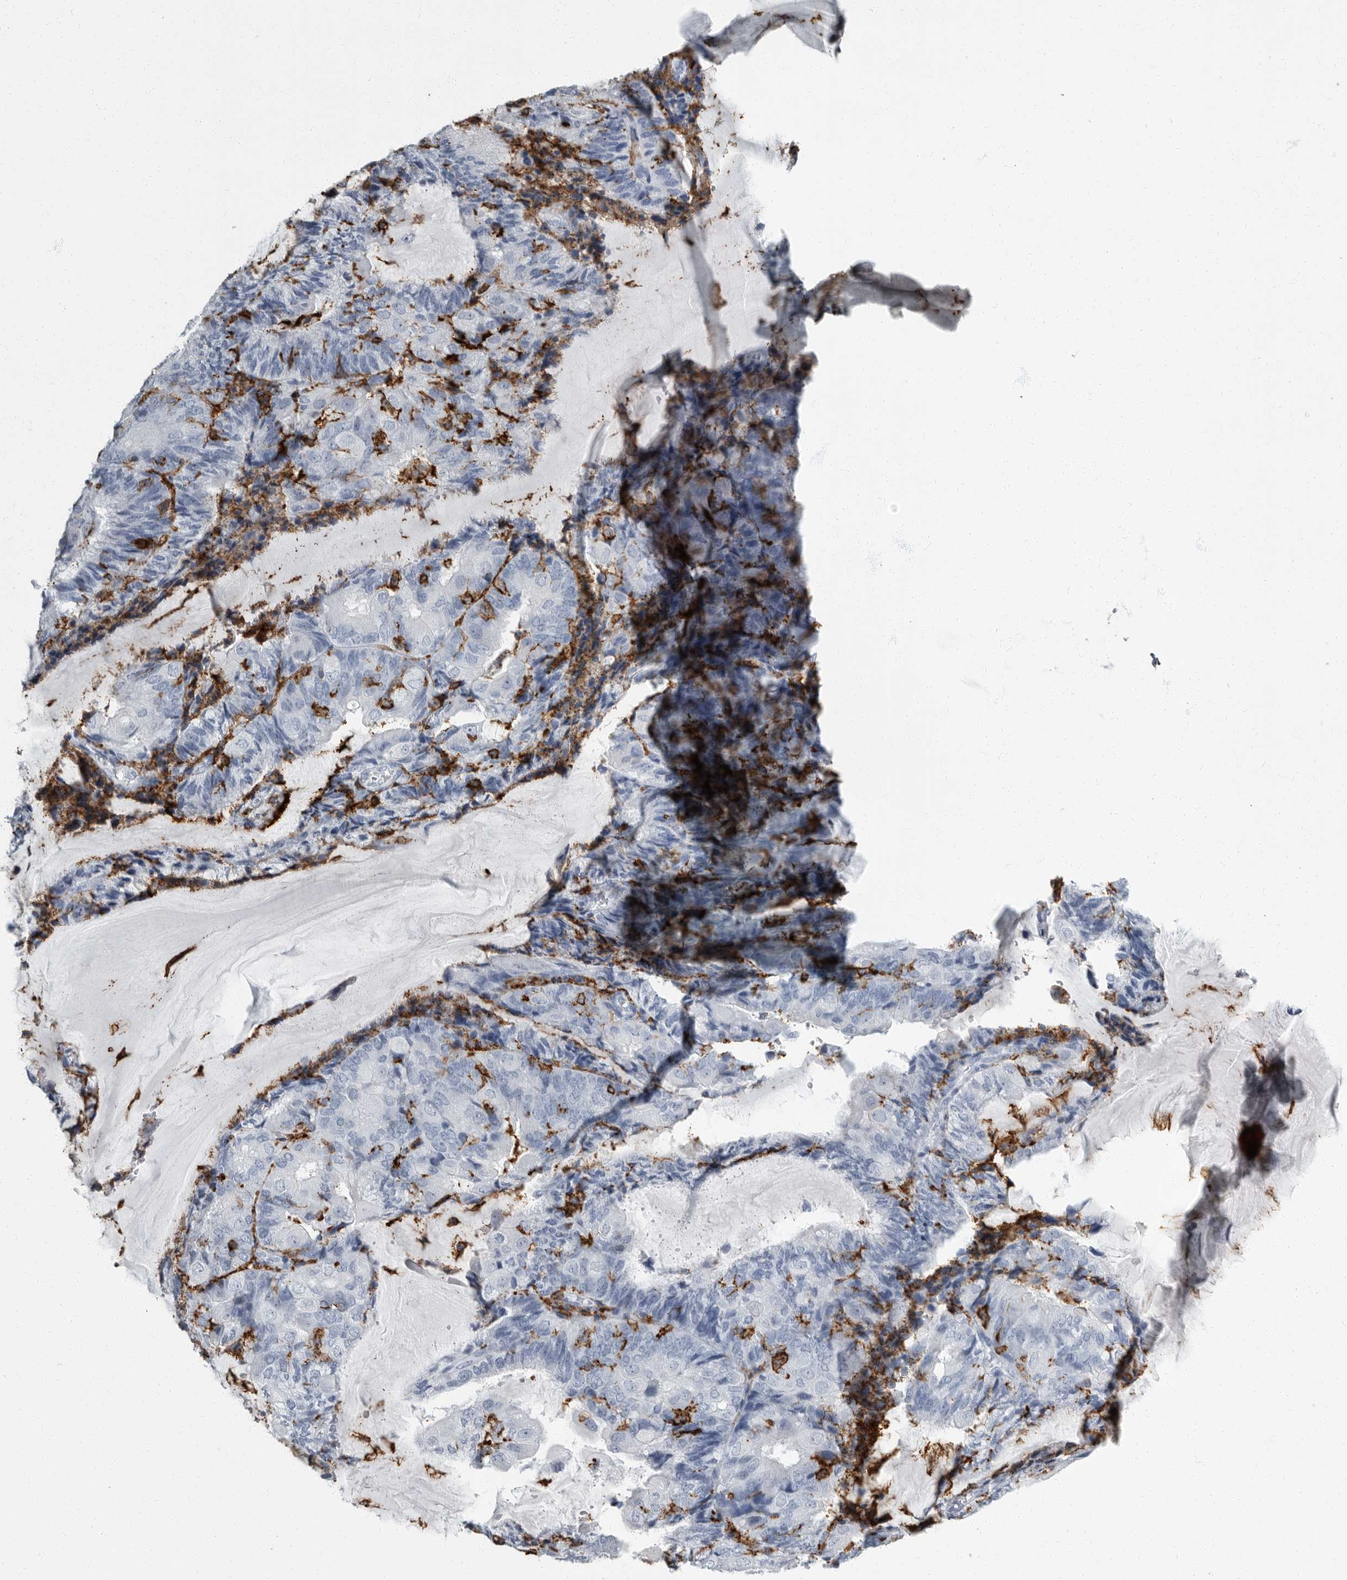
{"staining": {"intensity": "negative", "quantity": "none", "location": "none"}, "tissue": "endometrial cancer", "cell_type": "Tumor cells", "image_type": "cancer", "snomed": [{"axis": "morphology", "description": "Adenocarcinoma, NOS"}, {"axis": "topography", "description": "Endometrium"}], "caption": "Adenocarcinoma (endometrial) was stained to show a protein in brown. There is no significant staining in tumor cells. (Stains: DAB immunohistochemistry (IHC) with hematoxylin counter stain, Microscopy: brightfield microscopy at high magnification).", "gene": "FCER1G", "patient": {"sex": "female", "age": 81}}